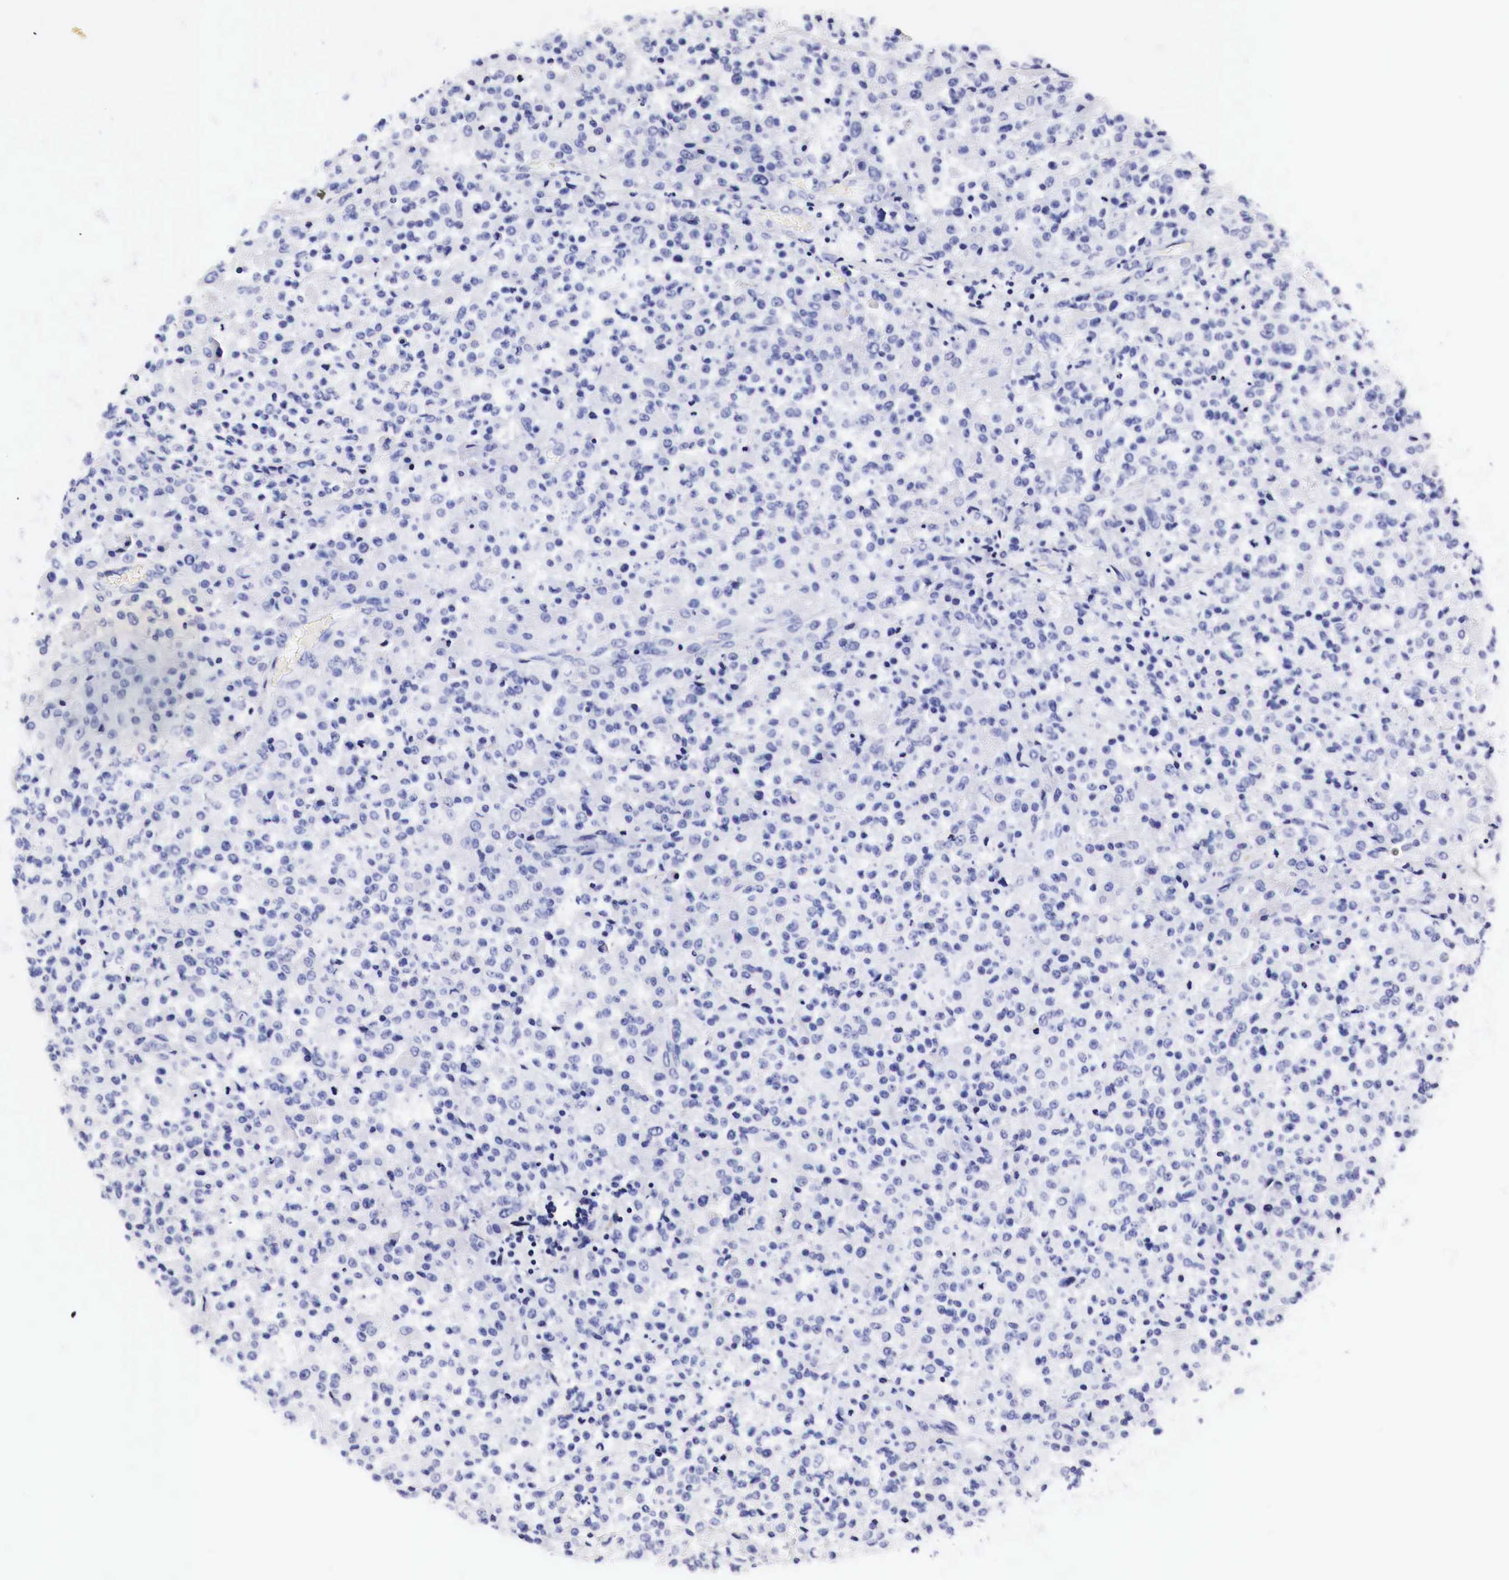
{"staining": {"intensity": "negative", "quantity": "none", "location": "none"}, "tissue": "testis cancer", "cell_type": "Tumor cells", "image_type": "cancer", "snomed": [{"axis": "morphology", "description": "Seminoma, NOS"}, {"axis": "topography", "description": "Testis"}], "caption": "Immunohistochemistry of human testis cancer exhibits no expression in tumor cells. Brightfield microscopy of immunohistochemistry stained with DAB (3,3'-diaminobenzidine) (brown) and hematoxylin (blue), captured at high magnification.", "gene": "EGFR", "patient": {"sex": "male", "age": 59}}